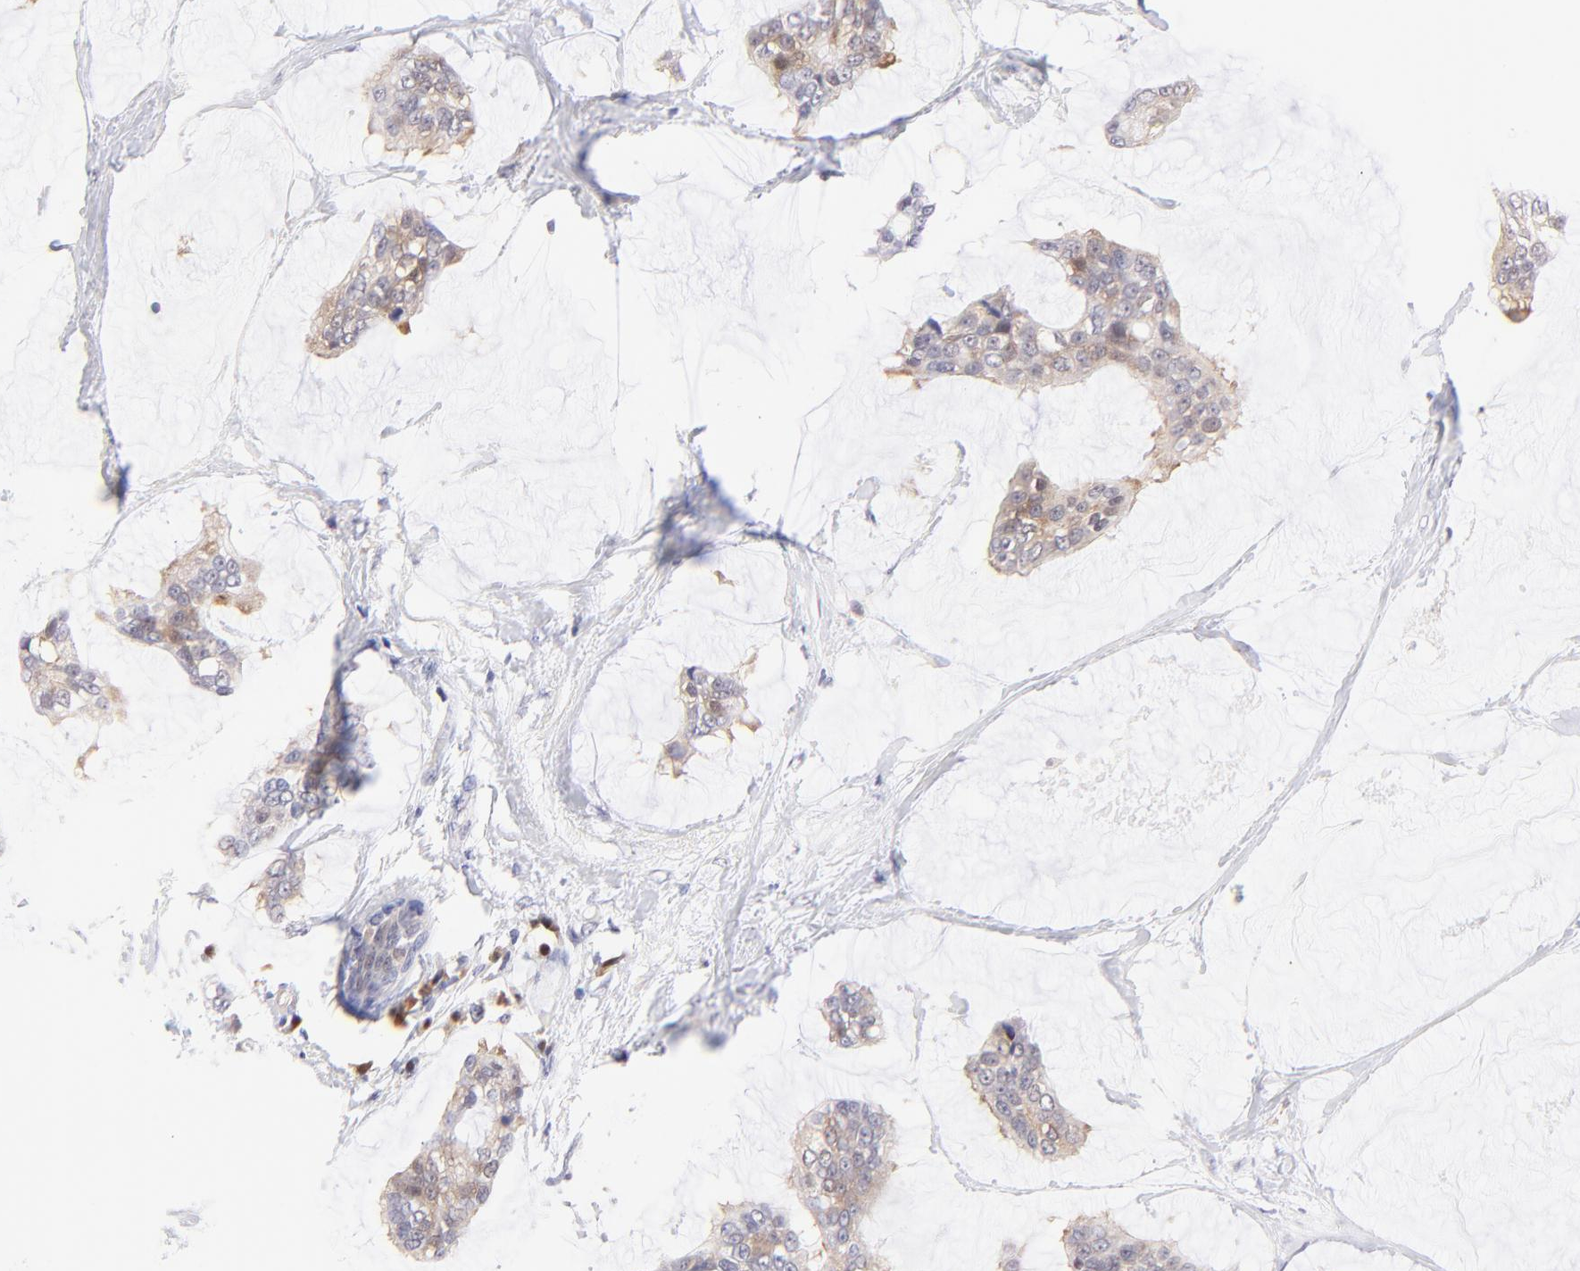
{"staining": {"intensity": "weak", "quantity": ">75%", "location": "cytoplasmic/membranous"}, "tissue": "breast cancer", "cell_type": "Tumor cells", "image_type": "cancer", "snomed": [{"axis": "morphology", "description": "Duct carcinoma"}, {"axis": "topography", "description": "Breast"}], "caption": "A micrograph of human breast cancer stained for a protein shows weak cytoplasmic/membranous brown staining in tumor cells. The protein is stained brown, and the nuclei are stained in blue (DAB IHC with brightfield microscopy, high magnification).", "gene": "ZNF155", "patient": {"sex": "female", "age": 93}}